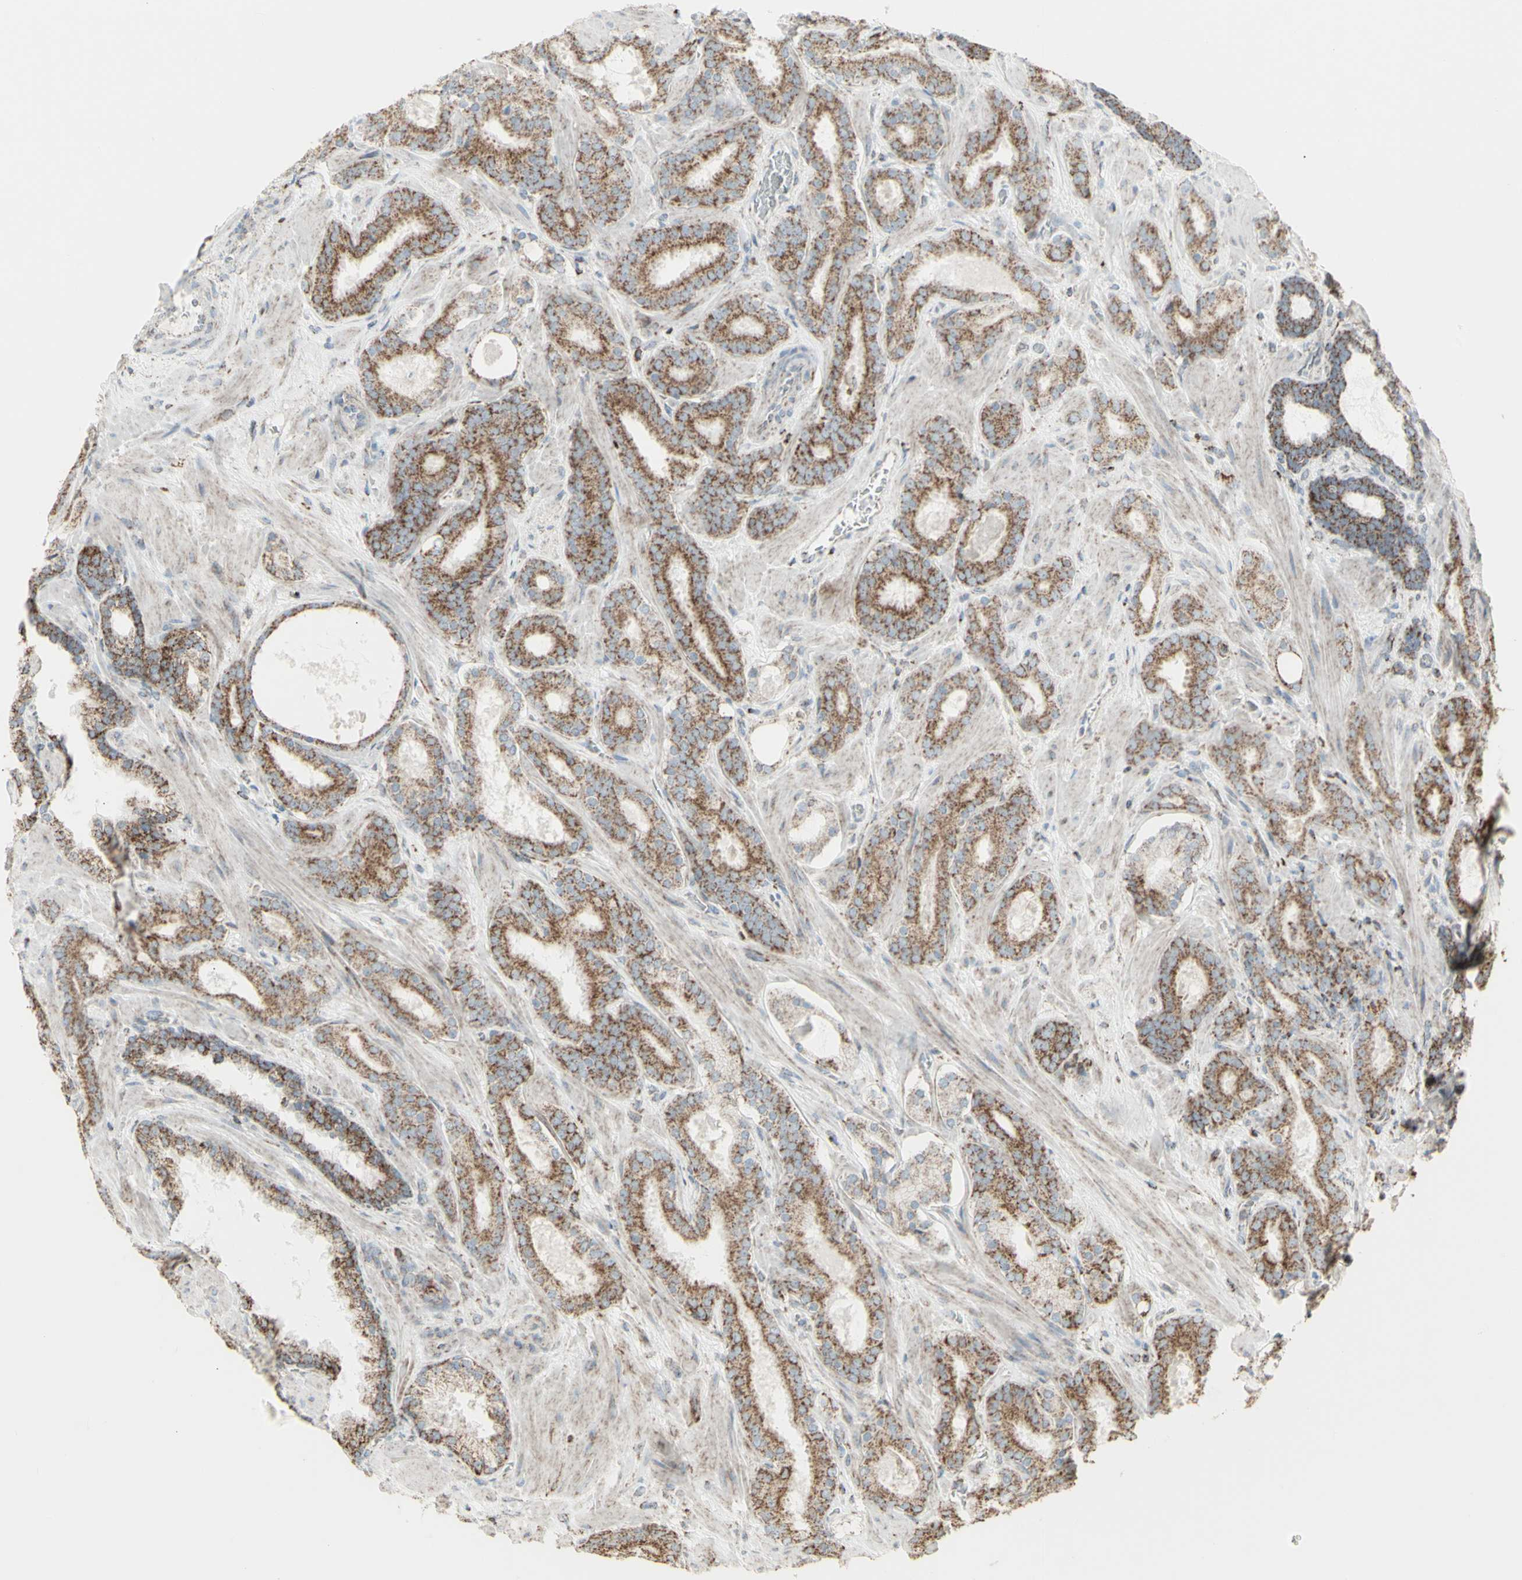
{"staining": {"intensity": "moderate", "quantity": ">75%", "location": "cytoplasmic/membranous"}, "tissue": "prostate cancer", "cell_type": "Tumor cells", "image_type": "cancer", "snomed": [{"axis": "morphology", "description": "Adenocarcinoma, Low grade"}, {"axis": "topography", "description": "Prostate"}], "caption": "Prostate adenocarcinoma (low-grade) stained with DAB IHC demonstrates medium levels of moderate cytoplasmic/membranous staining in about >75% of tumor cells.", "gene": "PLGRKT", "patient": {"sex": "male", "age": 63}}